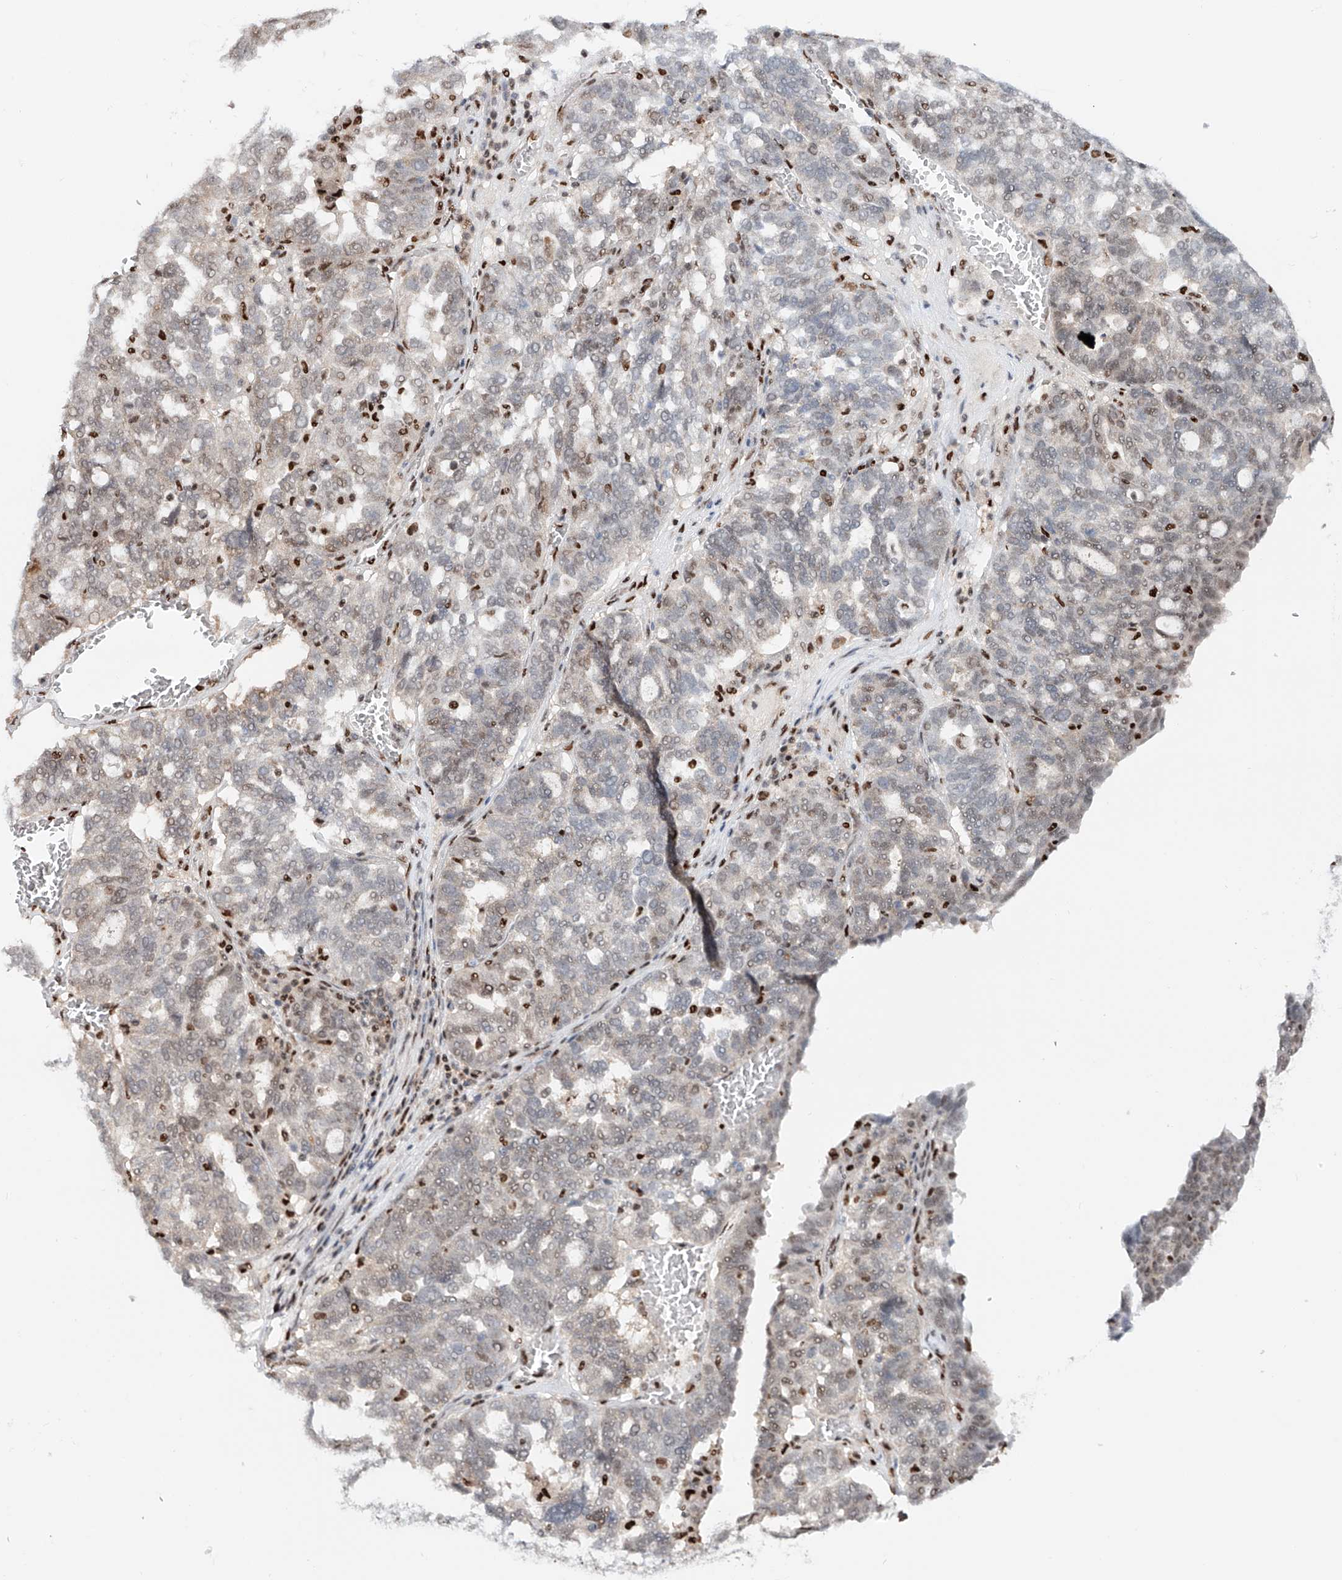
{"staining": {"intensity": "weak", "quantity": "<25%", "location": "nuclear"}, "tissue": "ovarian cancer", "cell_type": "Tumor cells", "image_type": "cancer", "snomed": [{"axis": "morphology", "description": "Cystadenocarcinoma, serous, NOS"}, {"axis": "topography", "description": "Ovary"}], "caption": "A high-resolution image shows immunohistochemistry (IHC) staining of ovarian serous cystadenocarcinoma, which shows no significant expression in tumor cells. Brightfield microscopy of IHC stained with DAB (3,3'-diaminobenzidine) (brown) and hematoxylin (blue), captured at high magnification.", "gene": "DZIP1L", "patient": {"sex": "female", "age": 59}}